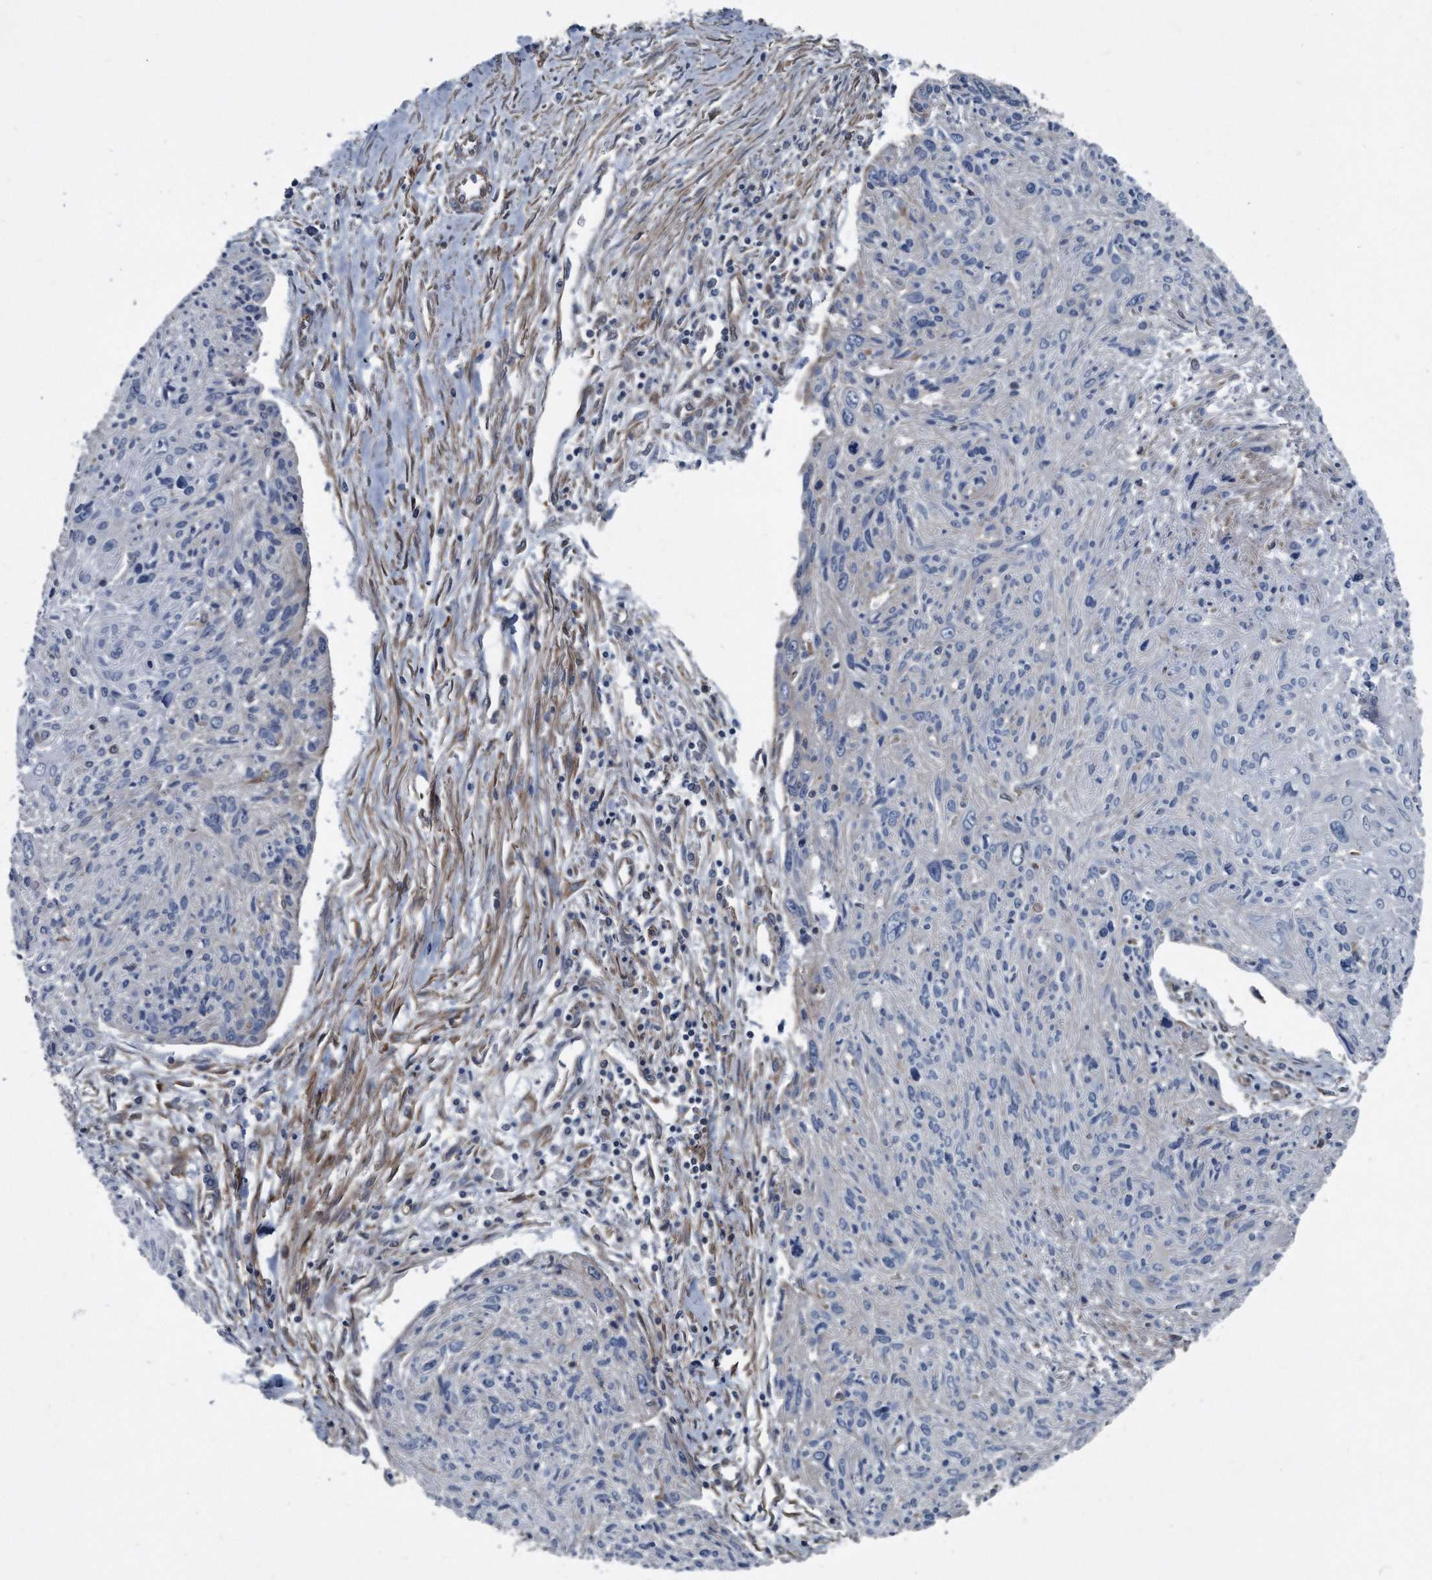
{"staining": {"intensity": "negative", "quantity": "none", "location": "none"}, "tissue": "cervical cancer", "cell_type": "Tumor cells", "image_type": "cancer", "snomed": [{"axis": "morphology", "description": "Squamous cell carcinoma, NOS"}, {"axis": "topography", "description": "Cervix"}], "caption": "Image shows no significant protein expression in tumor cells of cervical cancer (squamous cell carcinoma). (DAB (3,3'-diaminobenzidine) IHC with hematoxylin counter stain).", "gene": "PLEC", "patient": {"sex": "female", "age": 51}}